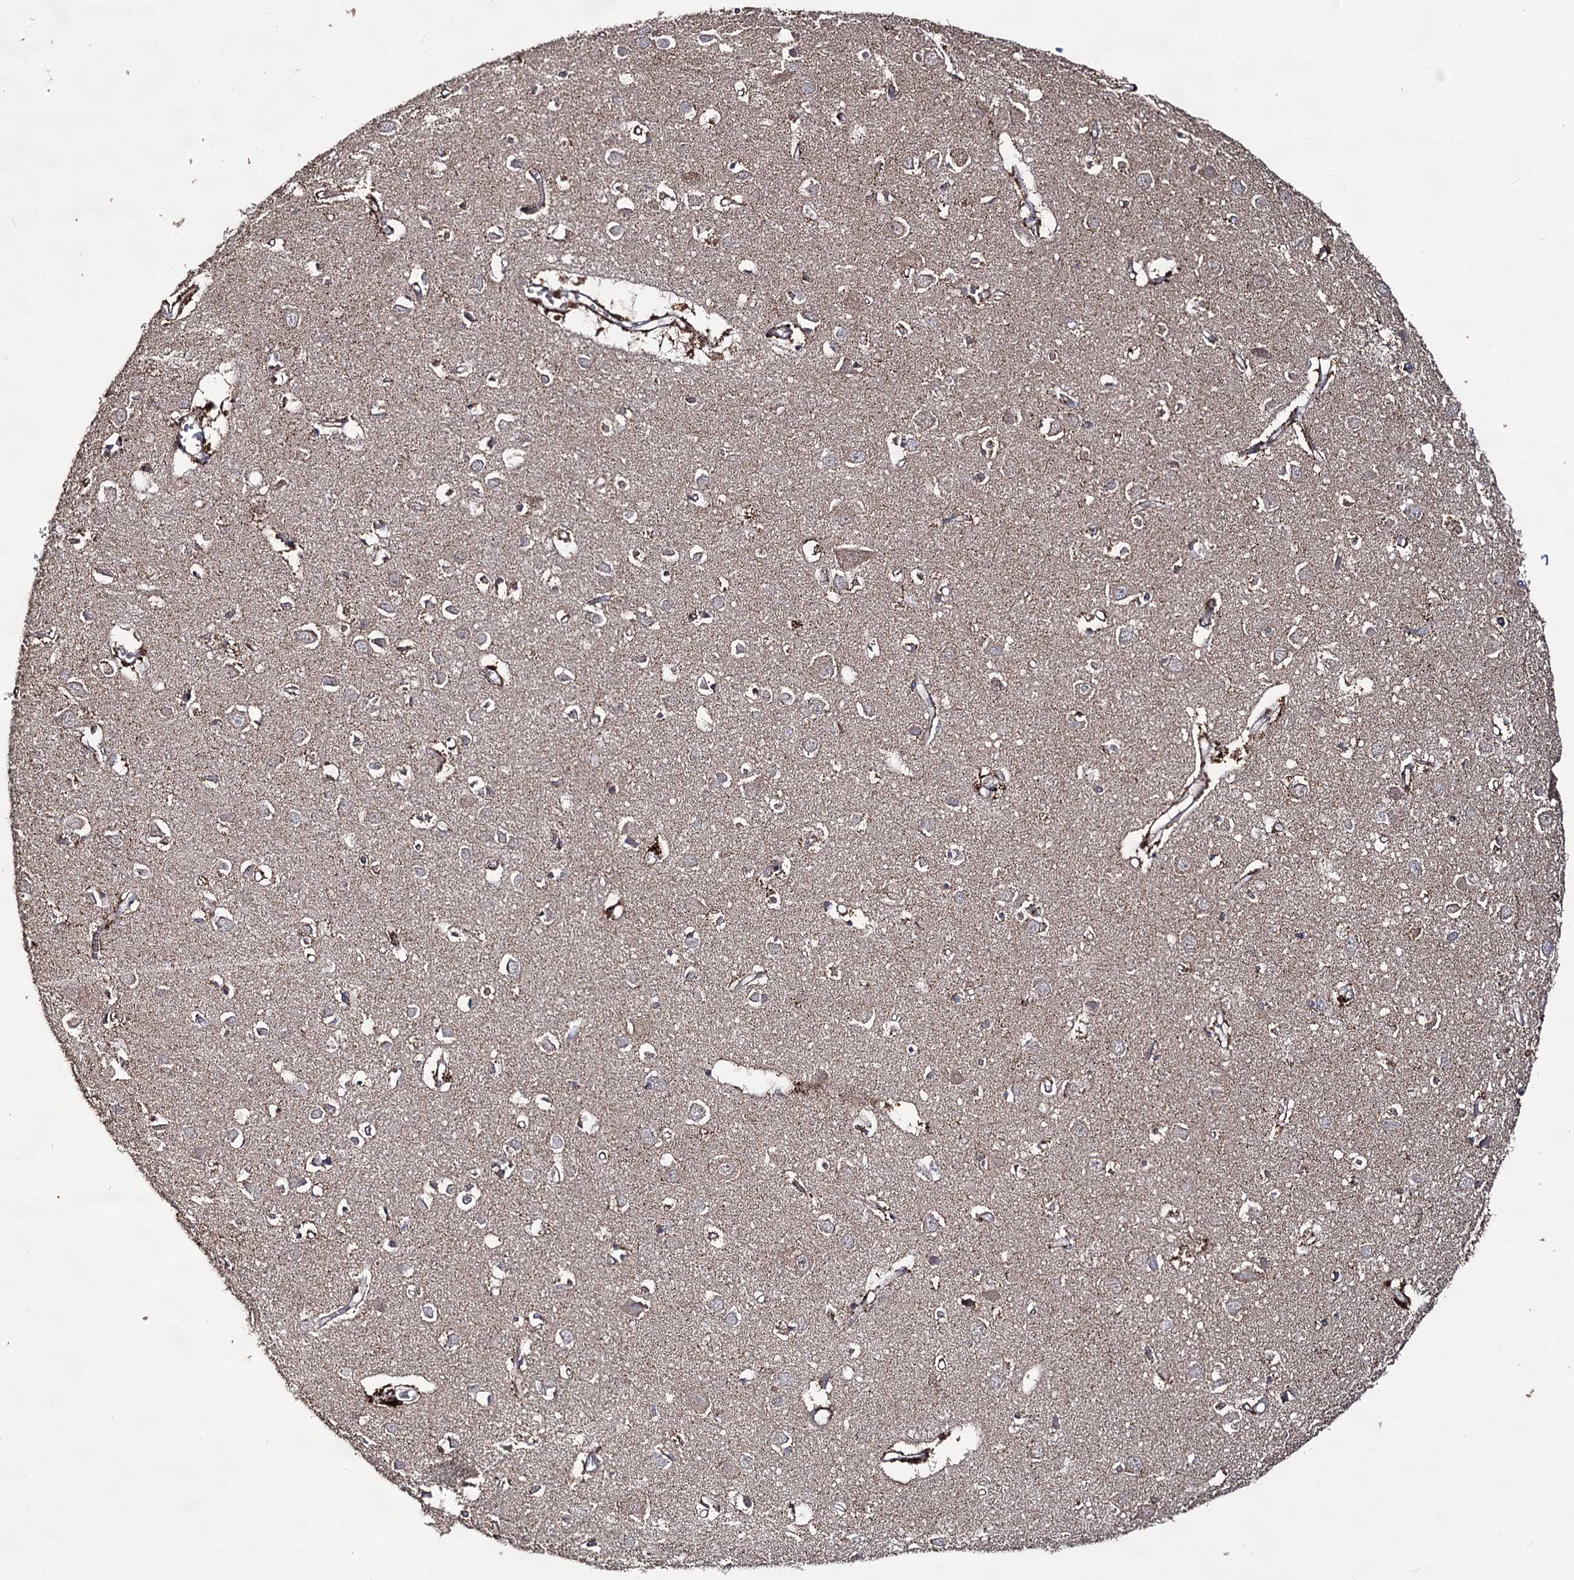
{"staining": {"intensity": "weak", "quantity": ">75%", "location": "cytoplasmic/membranous"}, "tissue": "cerebral cortex", "cell_type": "Endothelial cells", "image_type": "normal", "snomed": [{"axis": "morphology", "description": "Normal tissue, NOS"}, {"axis": "topography", "description": "Cerebral cortex"}], "caption": "Immunohistochemistry (IHC) (DAB) staining of benign cerebral cortex shows weak cytoplasmic/membranous protein expression in about >75% of endothelial cells. The protein of interest is shown in brown color, while the nuclei are stained blue.", "gene": "ACTR6", "patient": {"sex": "female", "age": 64}}